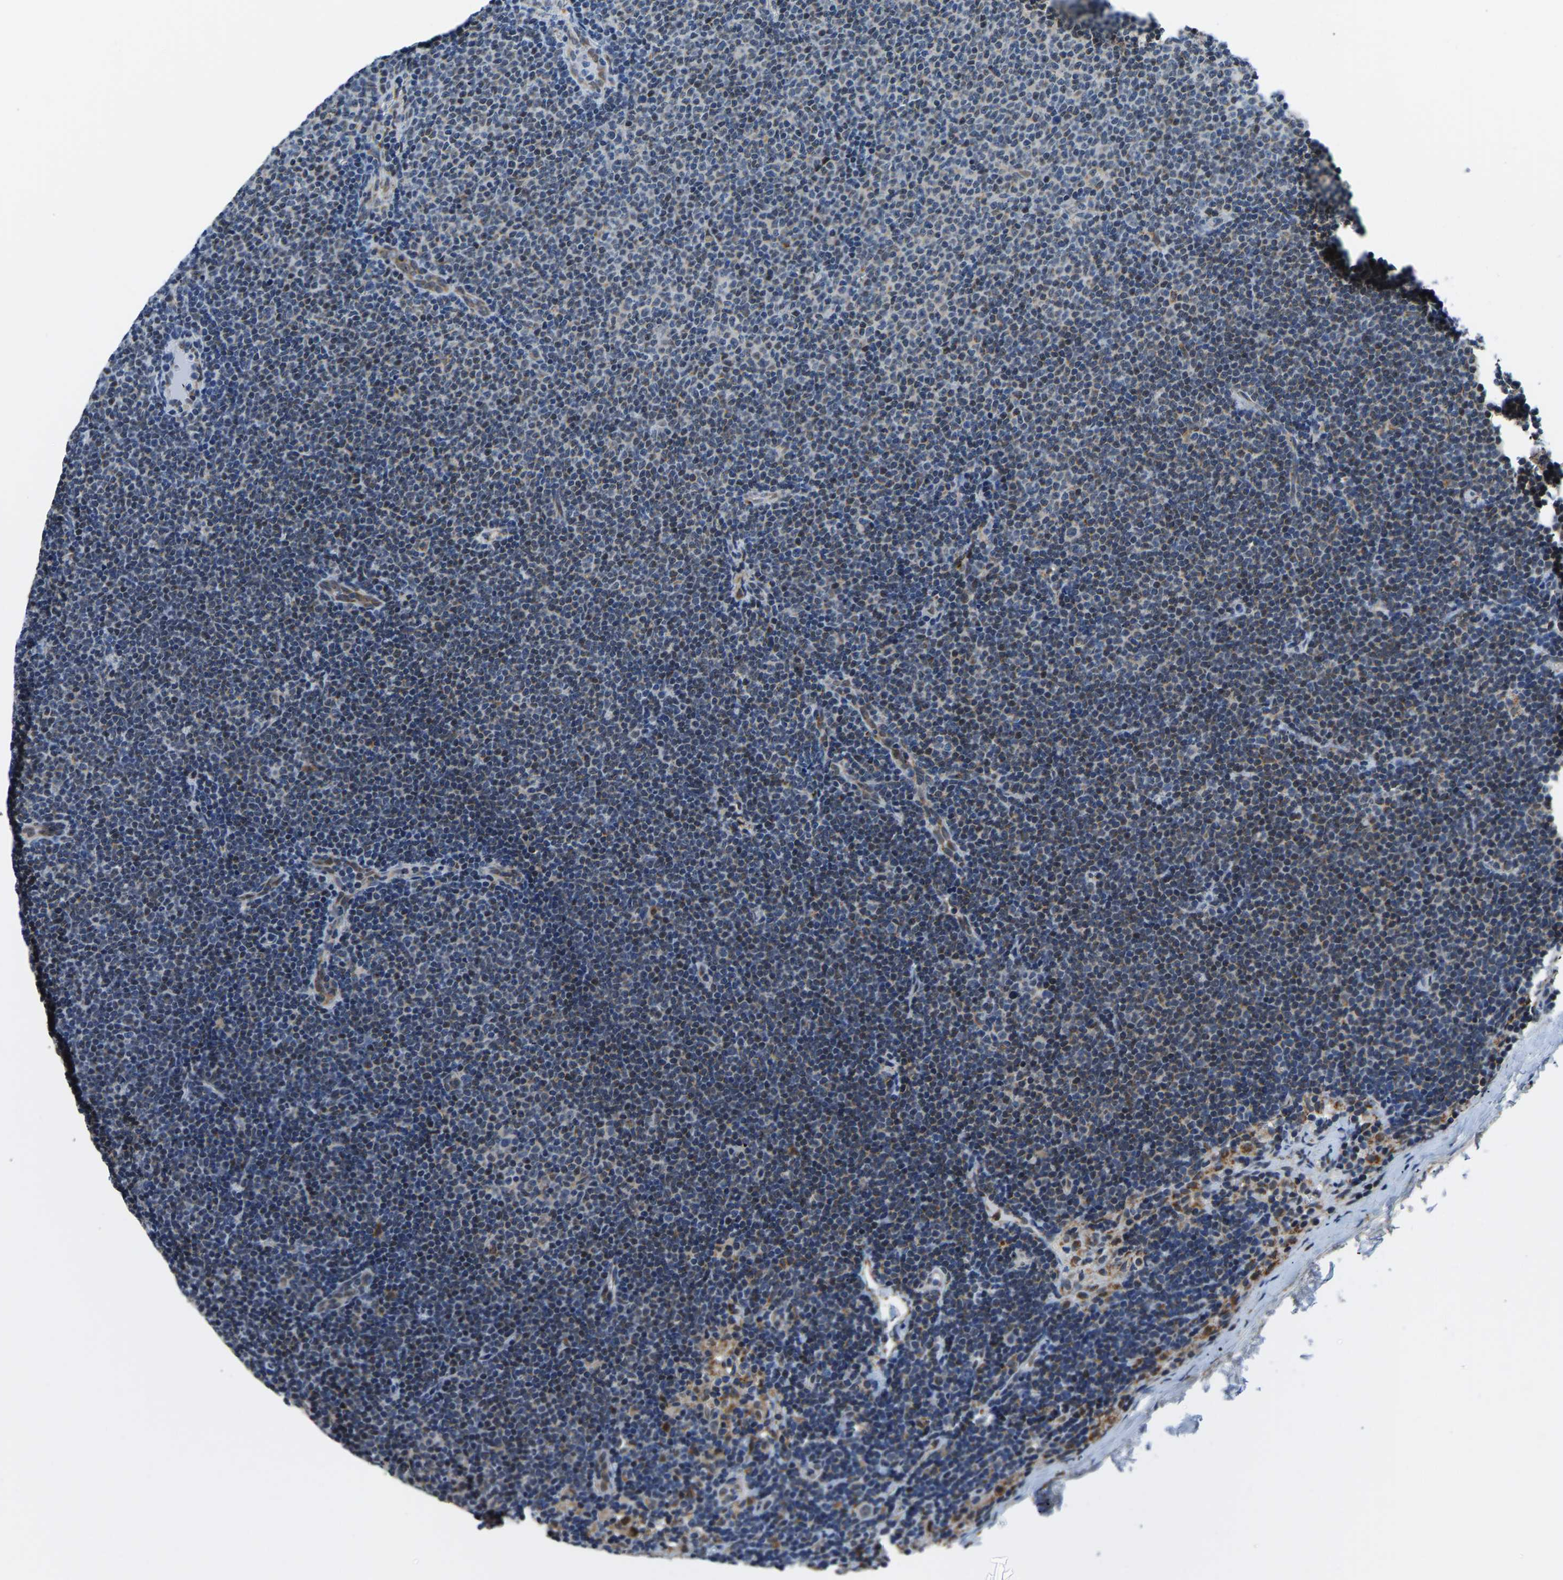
{"staining": {"intensity": "weak", "quantity": "<25%", "location": "nuclear"}, "tissue": "lymphoma", "cell_type": "Tumor cells", "image_type": "cancer", "snomed": [{"axis": "morphology", "description": "Malignant lymphoma, non-Hodgkin's type, Low grade"}, {"axis": "topography", "description": "Lymph node"}], "caption": "High magnification brightfield microscopy of lymphoma stained with DAB (brown) and counterstained with hematoxylin (blue): tumor cells show no significant staining.", "gene": "BNIP3L", "patient": {"sex": "female", "age": 53}}